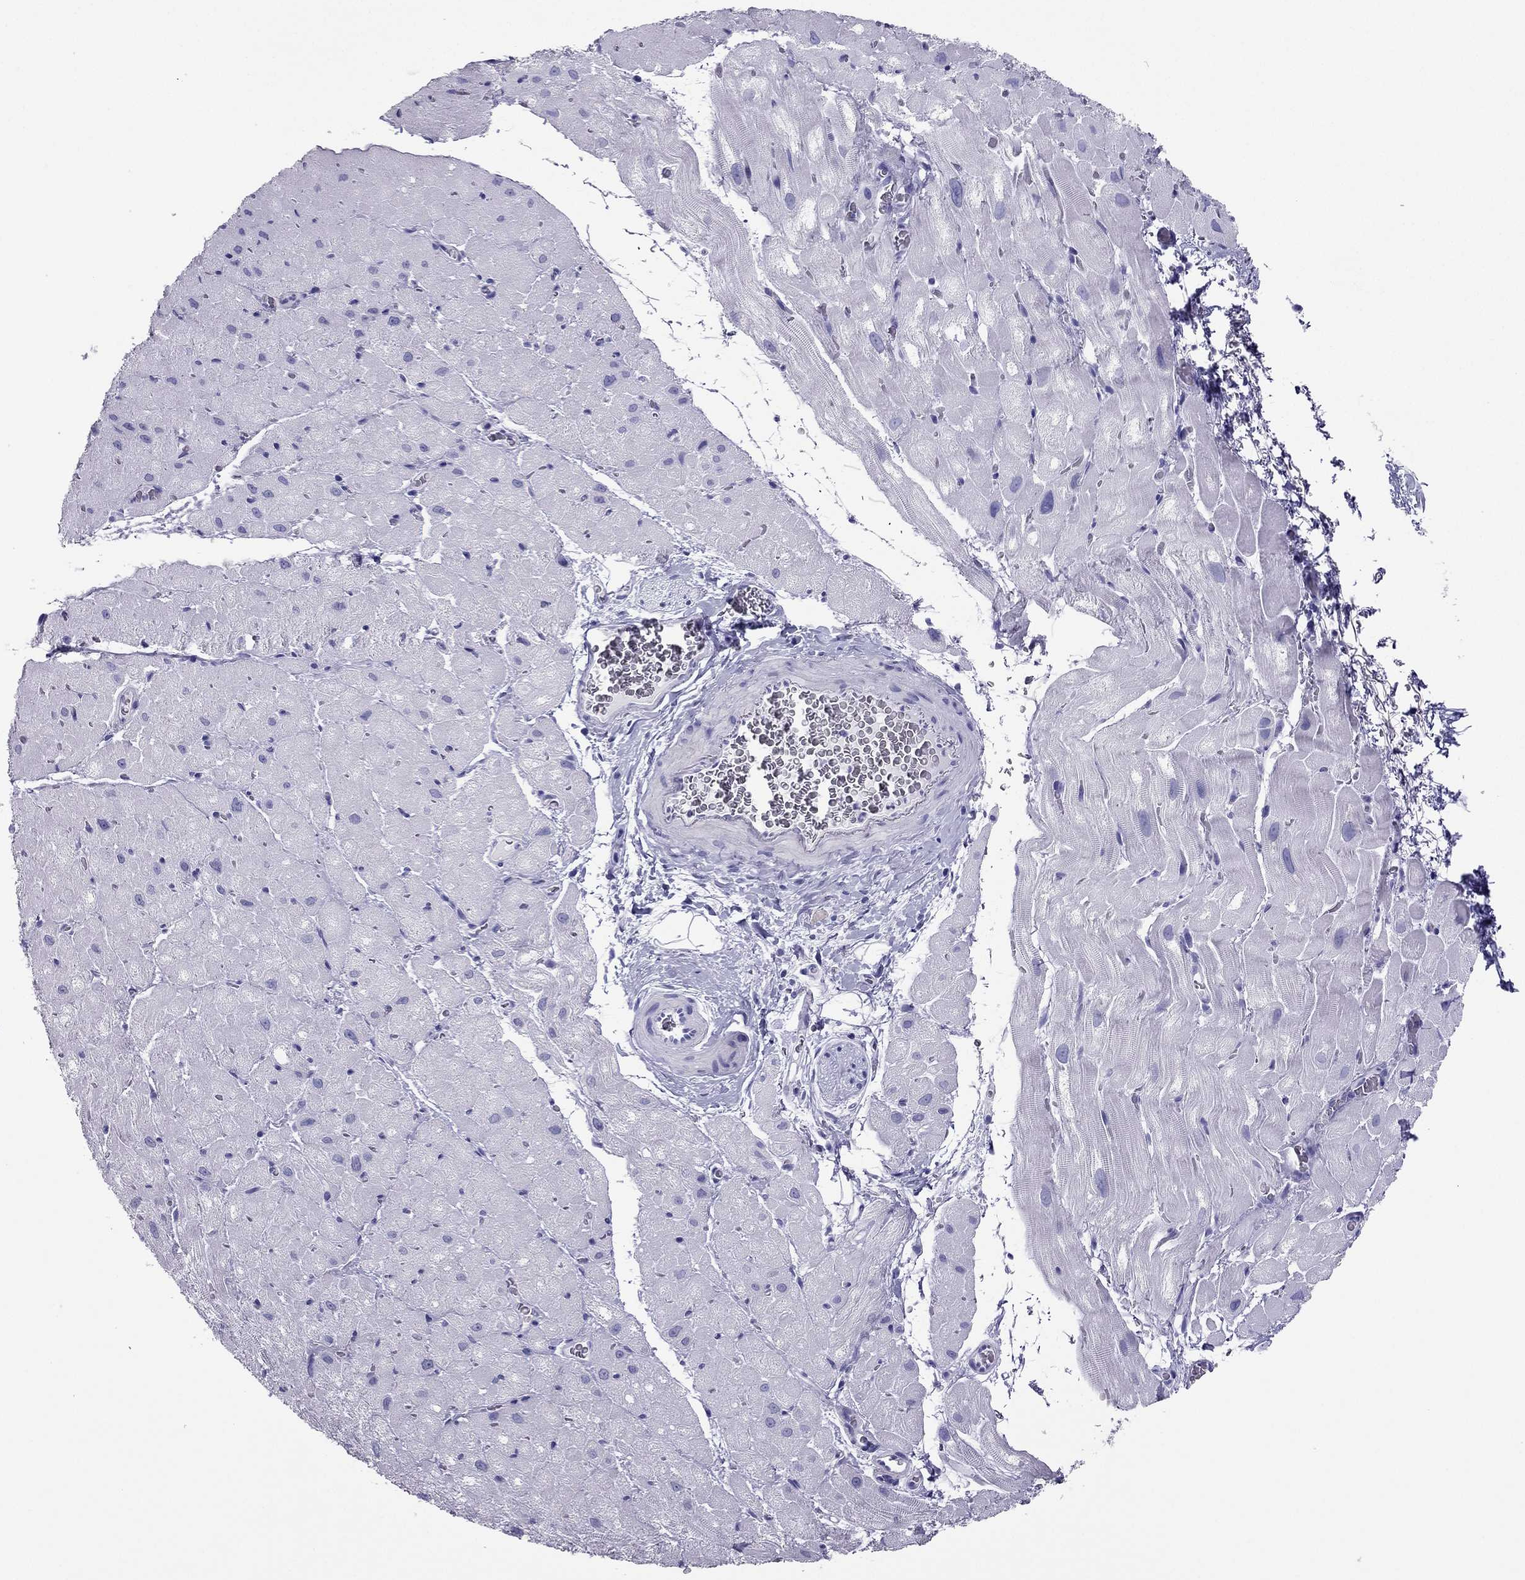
{"staining": {"intensity": "negative", "quantity": "none", "location": "none"}, "tissue": "heart muscle", "cell_type": "Cardiomyocytes", "image_type": "normal", "snomed": [{"axis": "morphology", "description": "Normal tissue, NOS"}, {"axis": "topography", "description": "Heart"}], "caption": "High magnification brightfield microscopy of unremarkable heart muscle stained with DAB (3,3'-diaminobenzidine) (brown) and counterstained with hematoxylin (blue): cardiomyocytes show no significant positivity.", "gene": "PDE6A", "patient": {"sex": "male", "age": 61}}